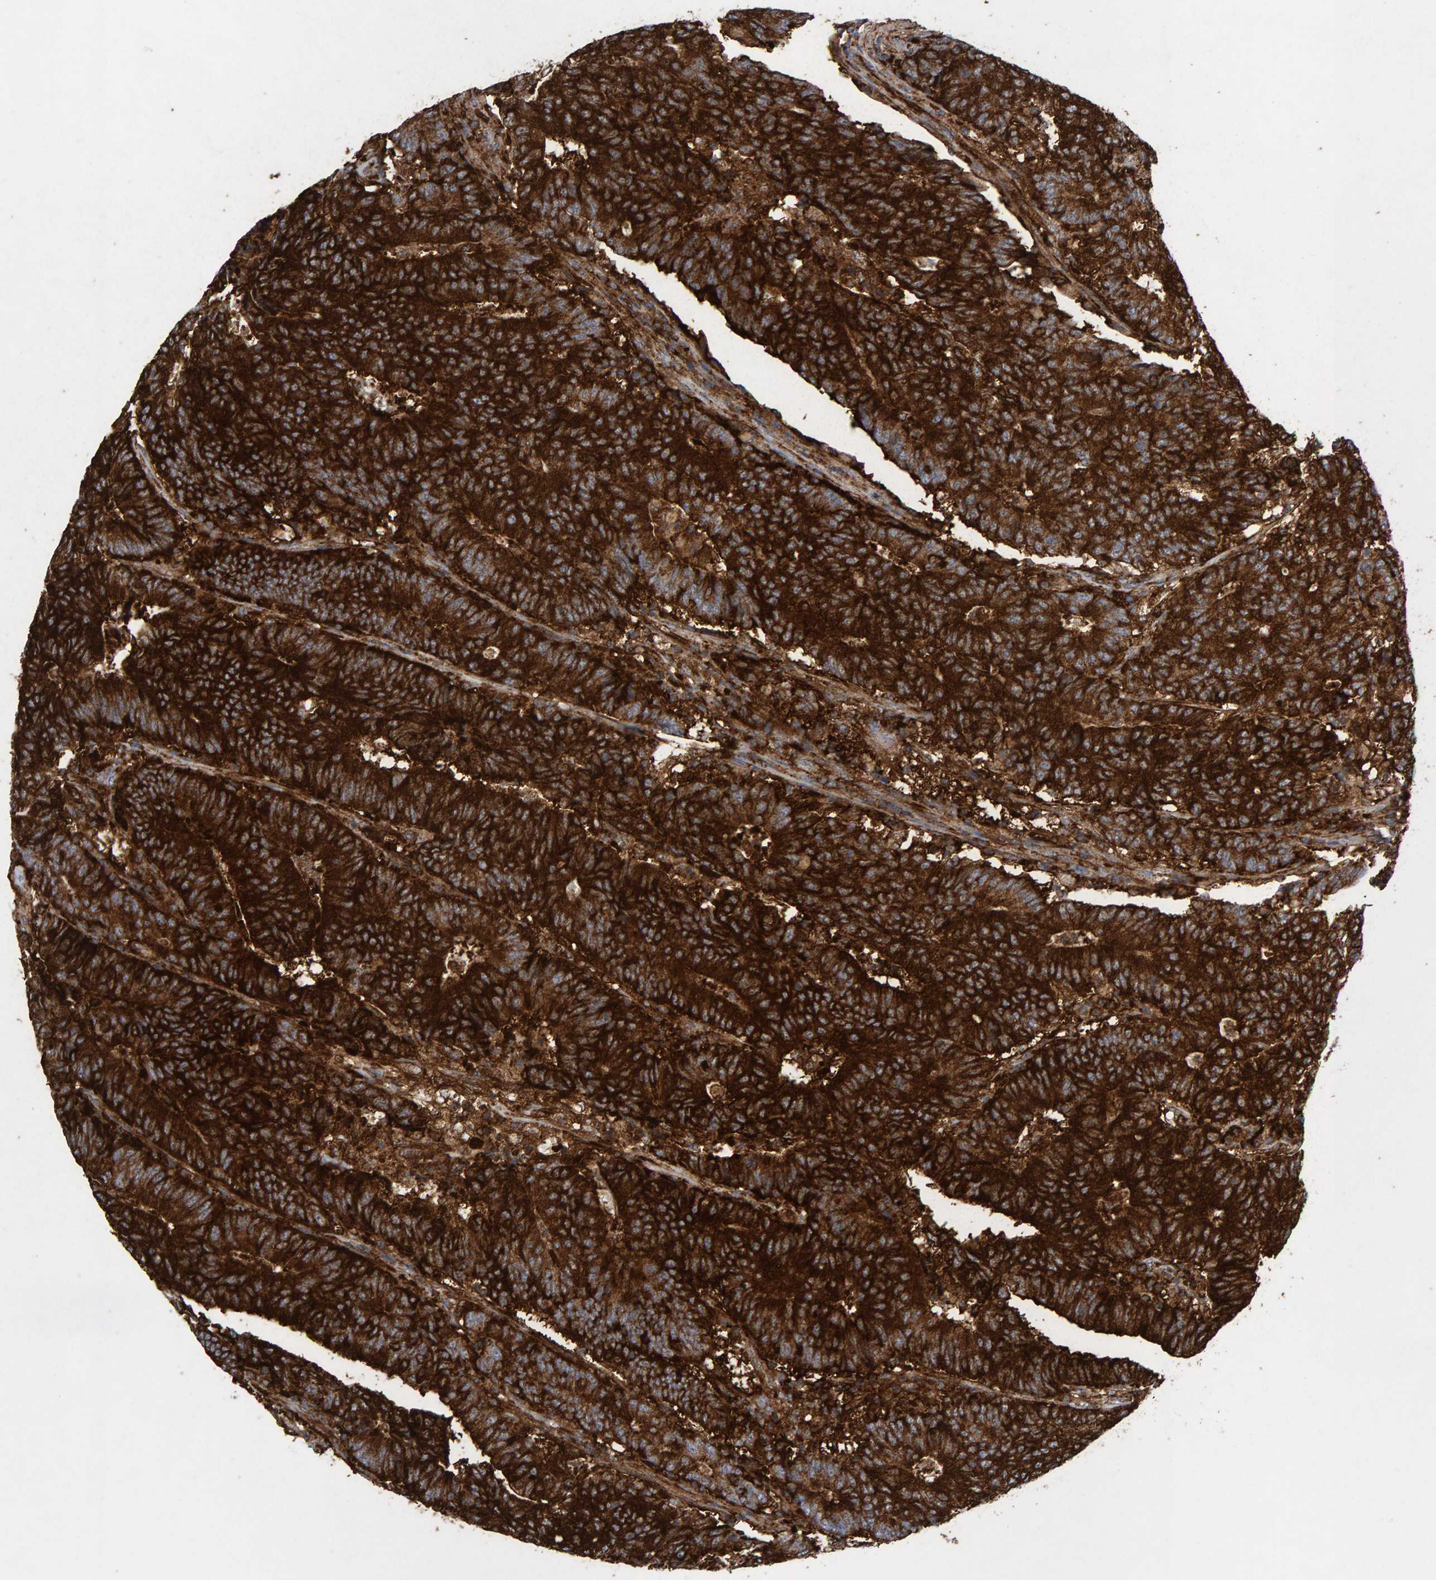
{"staining": {"intensity": "strong", "quantity": ">75%", "location": "cytoplasmic/membranous"}, "tissue": "colorectal cancer", "cell_type": "Tumor cells", "image_type": "cancer", "snomed": [{"axis": "morphology", "description": "Normal tissue, NOS"}, {"axis": "morphology", "description": "Adenocarcinoma, NOS"}, {"axis": "topography", "description": "Colon"}], "caption": "IHC (DAB (3,3'-diaminobenzidine)) staining of adenocarcinoma (colorectal) reveals strong cytoplasmic/membranous protein staining in about >75% of tumor cells.", "gene": "MVP", "patient": {"sex": "female", "age": 75}}